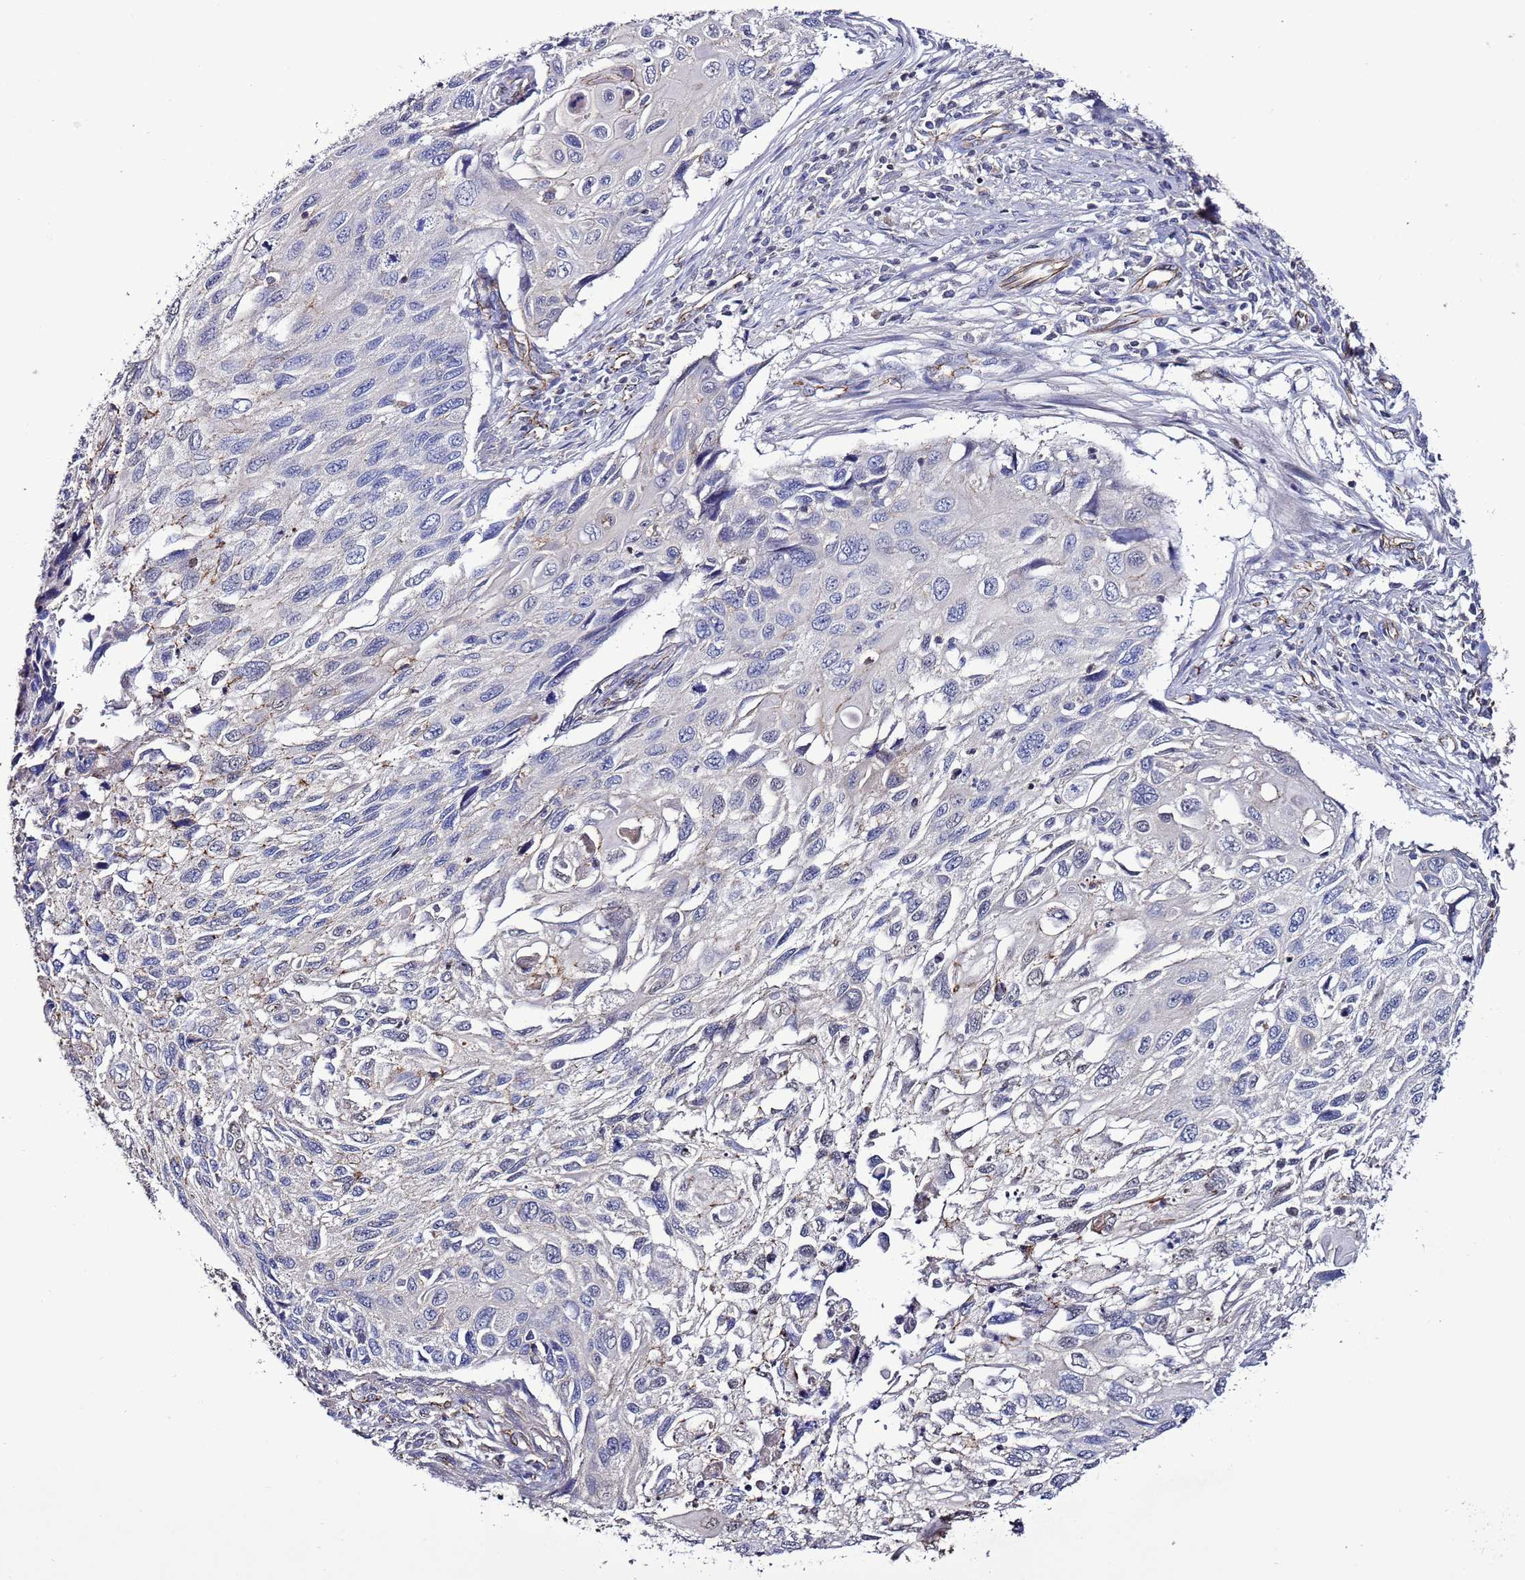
{"staining": {"intensity": "negative", "quantity": "none", "location": "none"}, "tissue": "cervical cancer", "cell_type": "Tumor cells", "image_type": "cancer", "snomed": [{"axis": "morphology", "description": "Squamous cell carcinoma, NOS"}, {"axis": "topography", "description": "Cervix"}], "caption": "Tumor cells are negative for brown protein staining in cervical cancer (squamous cell carcinoma).", "gene": "TENM3", "patient": {"sex": "female", "age": 70}}